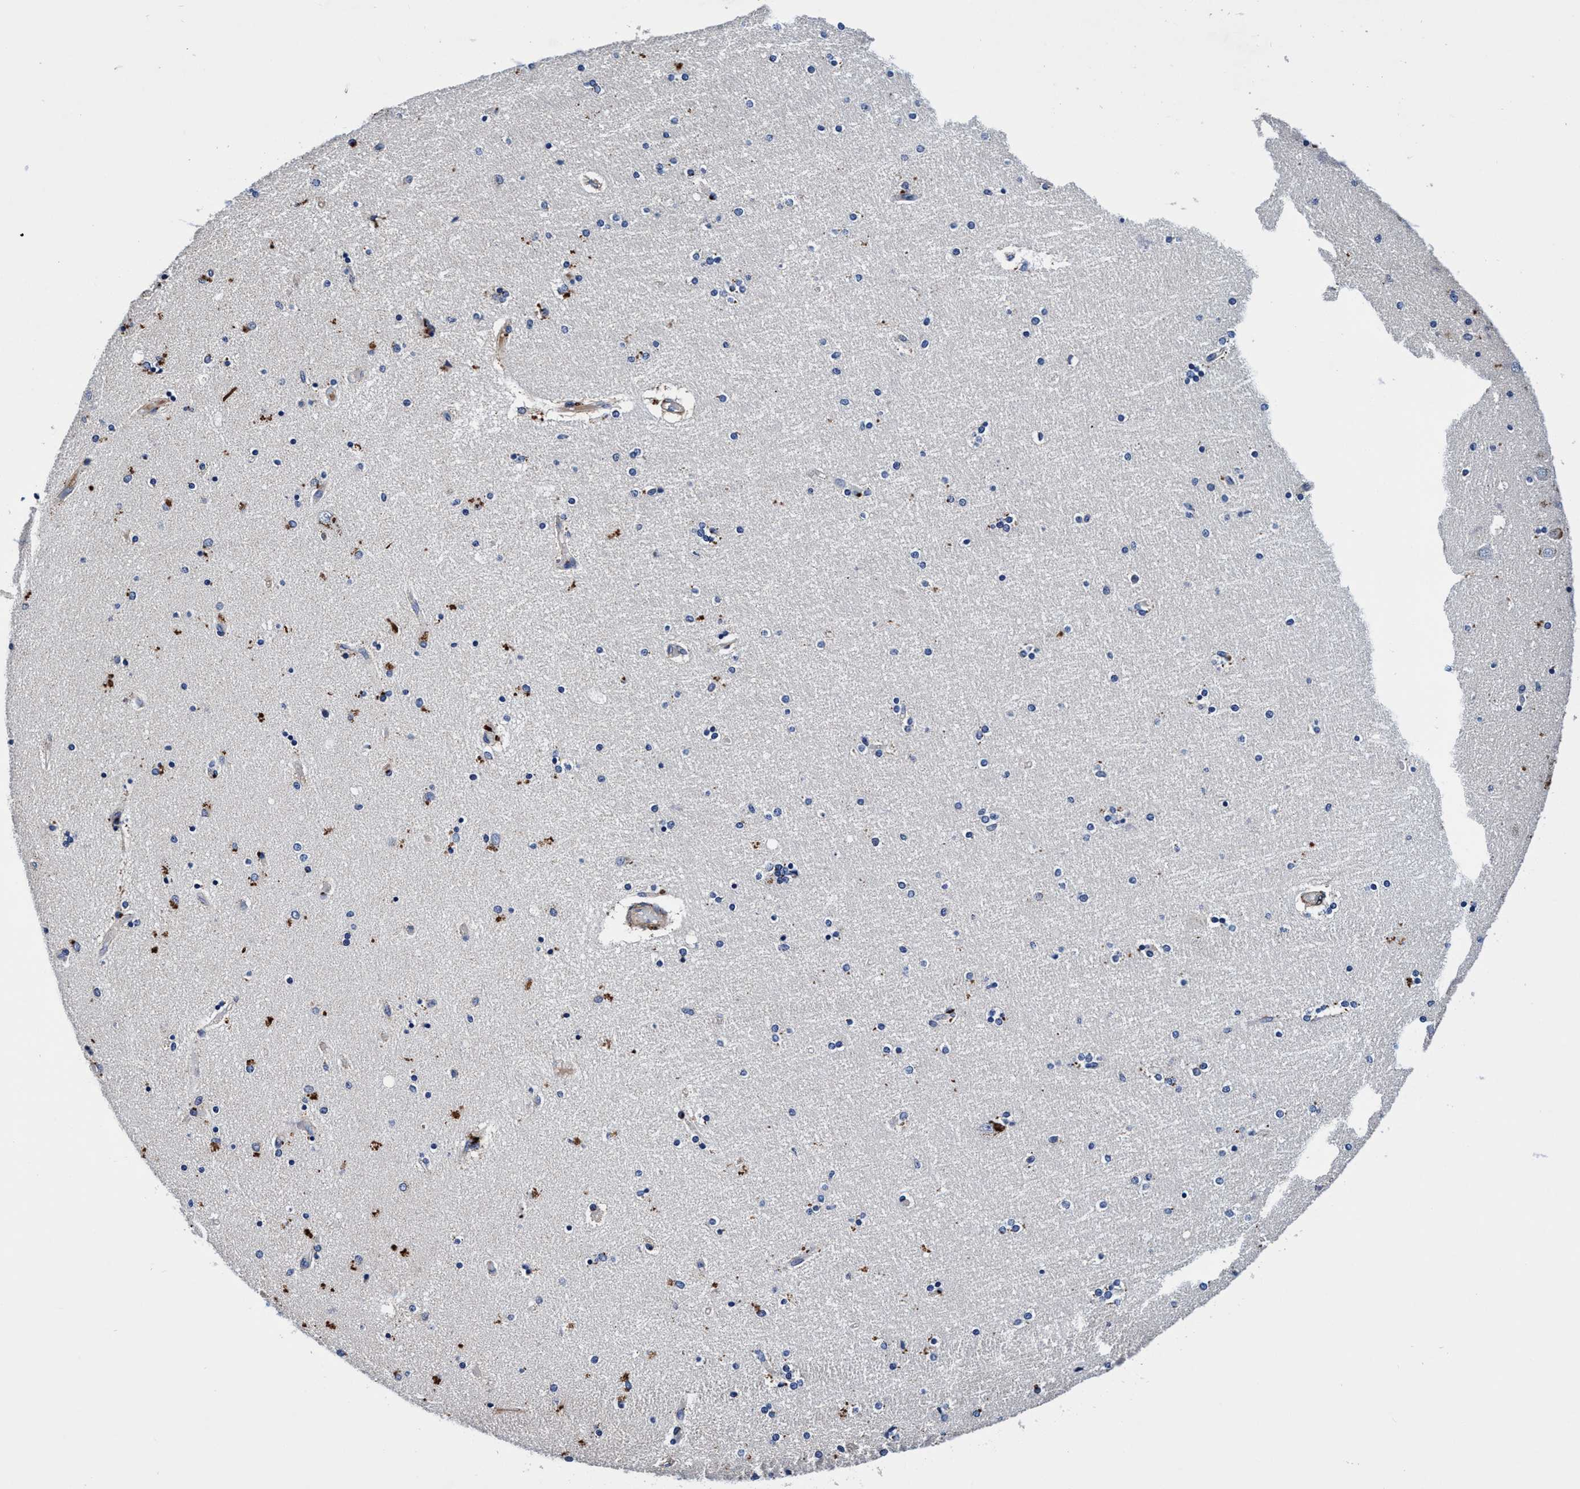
{"staining": {"intensity": "strong", "quantity": "<25%", "location": "cytoplasmic/membranous"}, "tissue": "hippocampus", "cell_type": "Glial cells", "image_type": "normal", "snomed": [{"axis": "morphology", "description": "Normal tissue, NOS"}, {"axis": "topography", "description": "Hippocampus"}], "caption": "Protein expression by immunohistochemistry (IHC) shows strong cytoplasmic/membranous positivity in approximately <25% of glial cells in normal hippocampus. The staining is performed using DAB brown chromogen to label protein expression. The nuclei are counter-stained blue using hematoxylin.", "gene": "RNF208", "patient": {"sex": "female", "age": 54}}